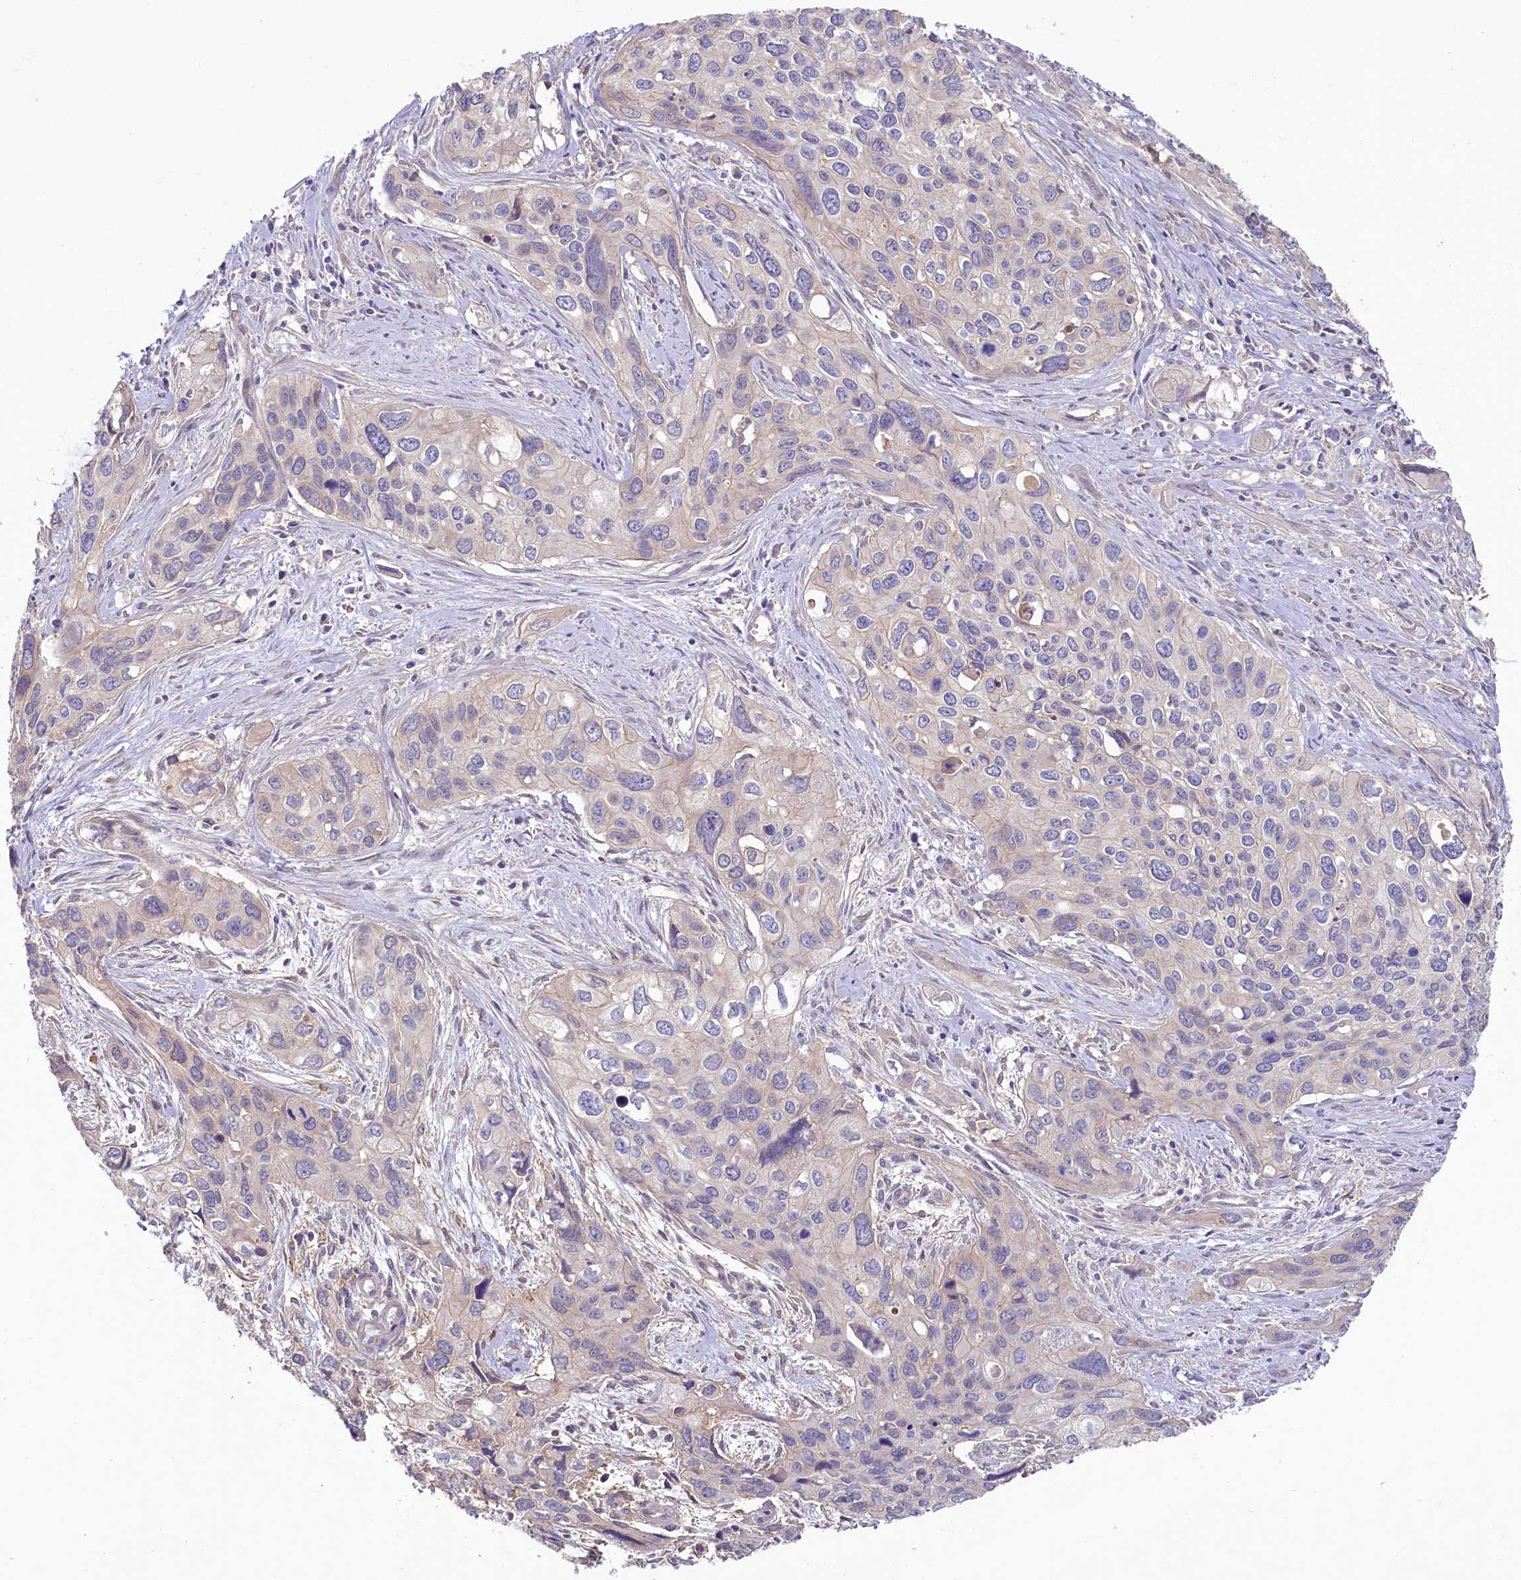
{"staining": {"intensity": "negative", "quantity": "none", "location": "none"}, "tissue": "cervical cancer", "cell_type": "Tumor cells", "image_type": "cancer", "snomed": [{"axis": "morphology", "description": "Squamous cell carcinoma, NOS"}, {"axis": "topography", "description": "Cervix"}], "caption": "Immunohistochemistry (IHC) image of neoplastic tissue: squamous cell carcinoma (cervical) stained with DAB shows no significant protein positivity in tumor cells.", "gene": "PDE6D", "patient": {"sex": "female", "age": 55}}